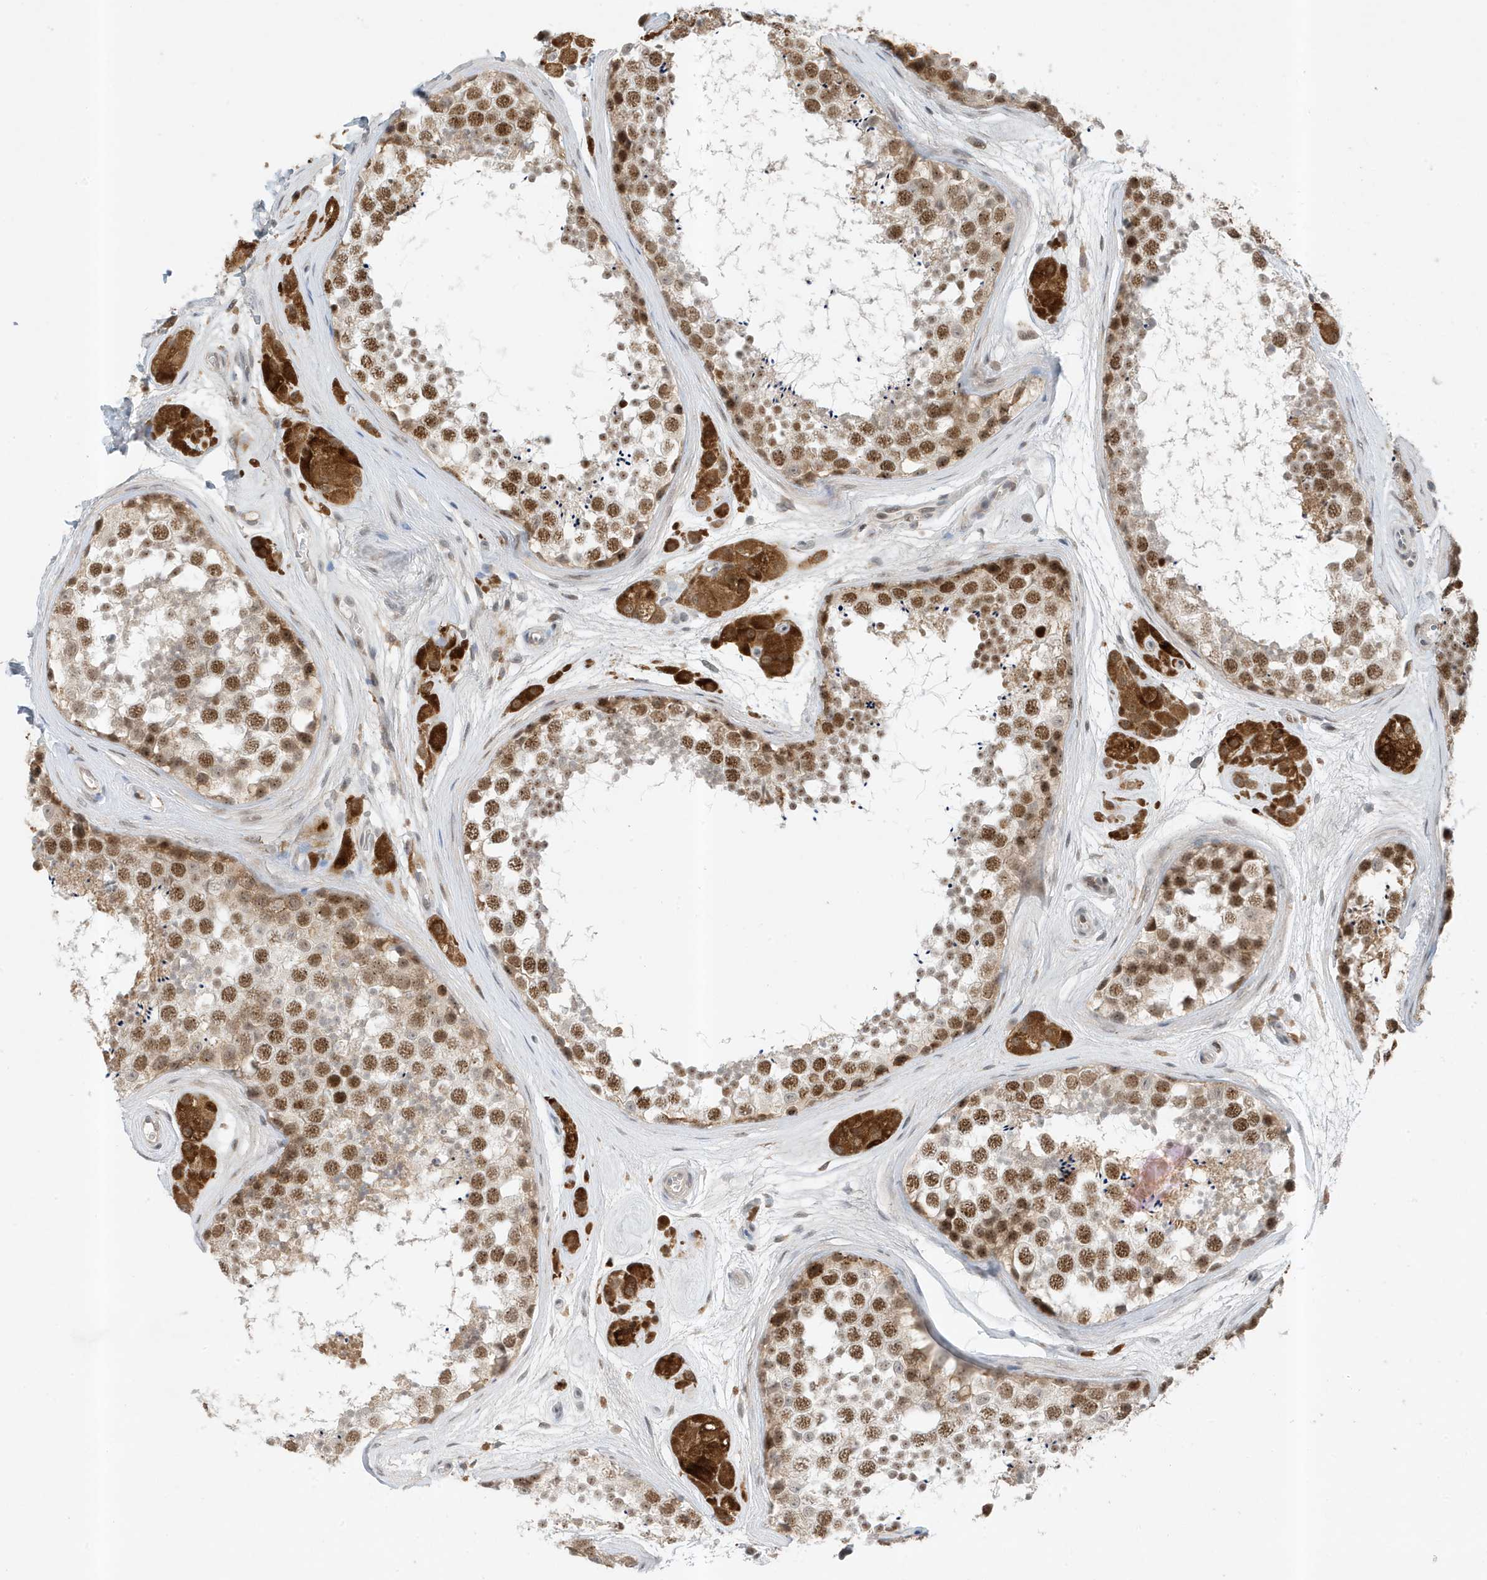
{"staining": {"intensity": "moderate", "quantity": ">75%", "location": "nuclear"}, "tissue": "testis", "cell_type": "Cells in seminiferous ducts", "image_type": "normal", "snomed": [{"axis": "morphology", "description": "Normal tissue, NOS"}, {"axis": "topography", "description": "Testis"}], "caption": "Immunohistochemical staining of normal testis demonstrates >75% levels of moderate nuclear protein positivity in about >75% of cells in seminiferous ducts.", "gene": "MAST3", "patient": {"sex": "male", "age": 56}}